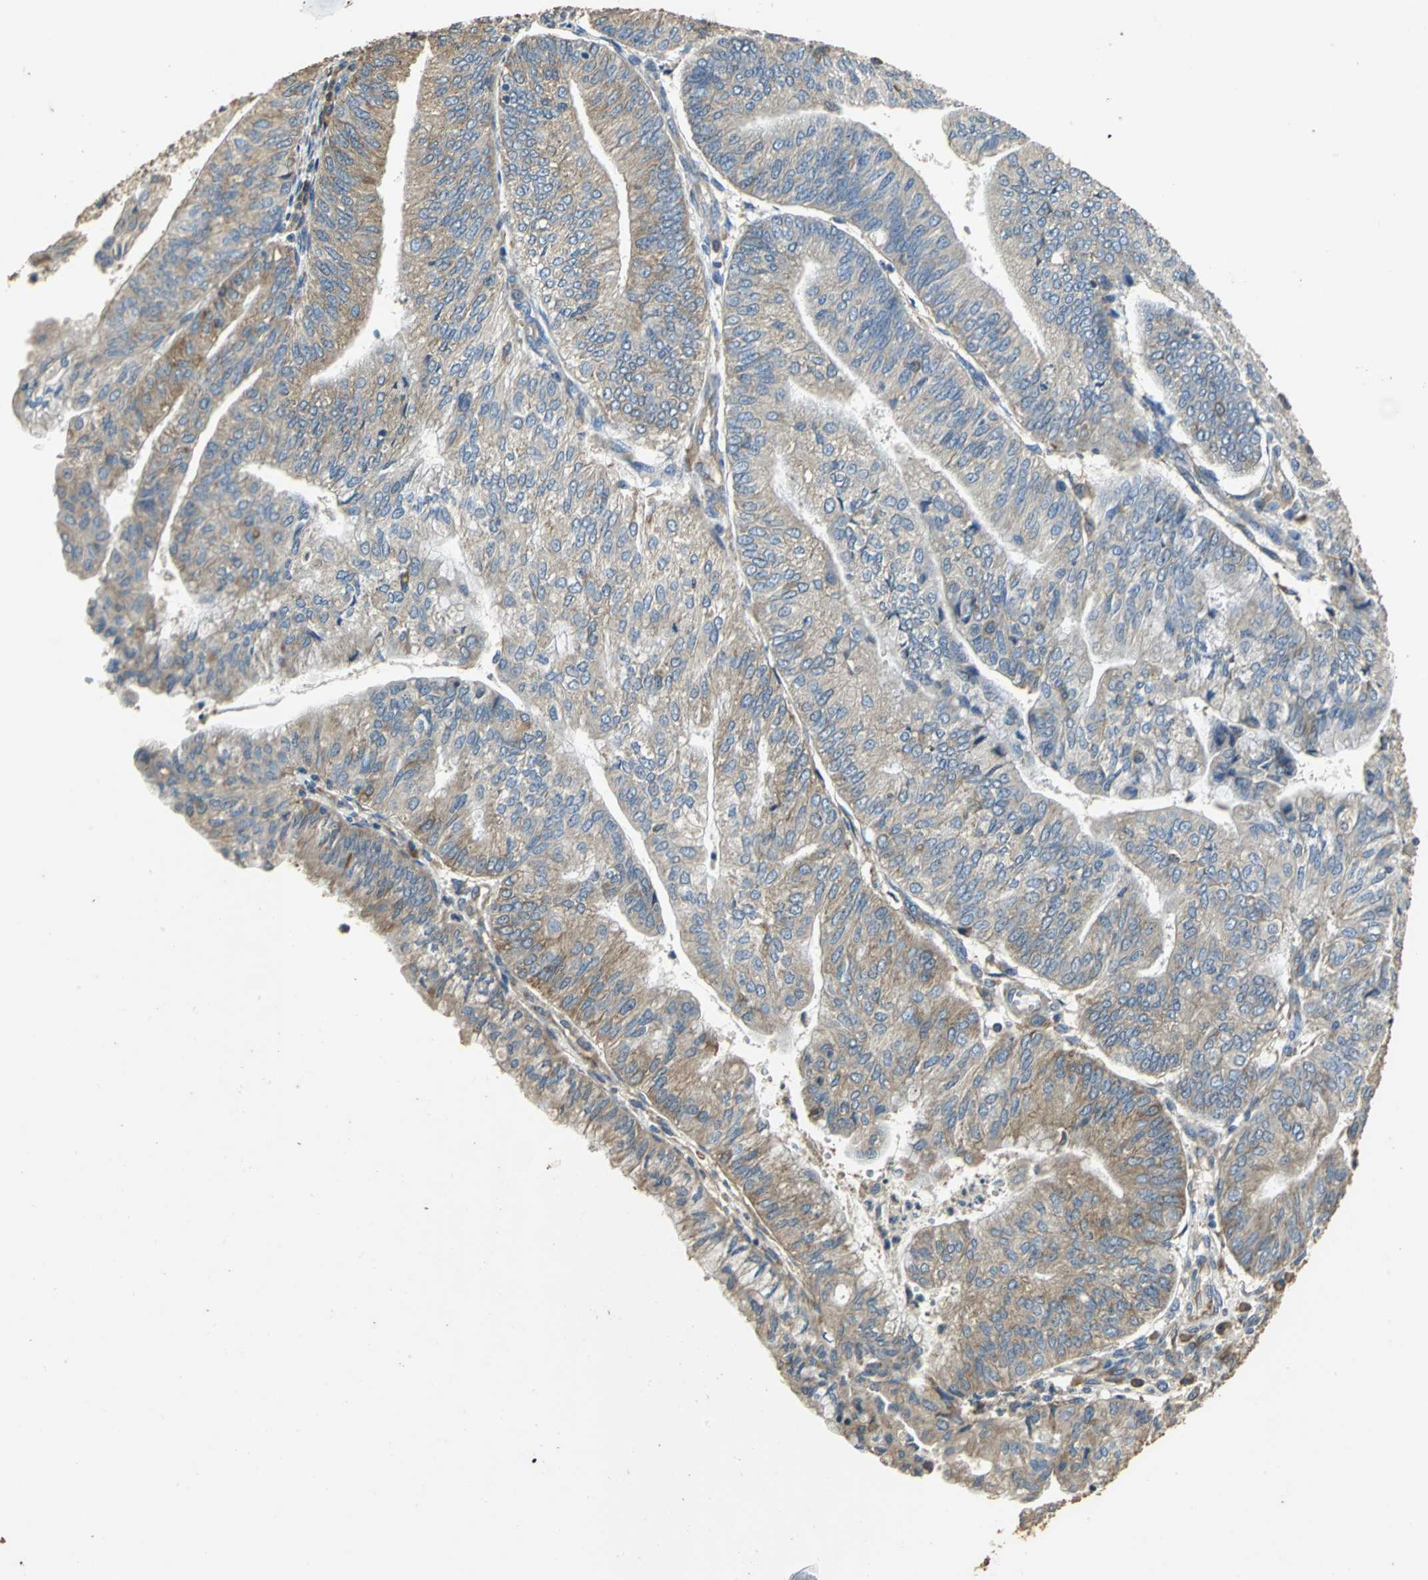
{"staining": {"intensity": "moderate", "quantity": "25%-75%", "location": "cytoplasmic/membranous"}, "tissue": "endometrial cancer", "cell_type": "Tumor cells", "image_type": "cancer", "snomed": [{"axis": "morphology", "description": "Adenocarcinoma, NOS"}, {"axis": "topography", "description": "Endometrium"}], "caption": "Protein expression analysis of human adenocarcinoma (endometrial) reveals moderate cytoplasmic/membranous staining in about 25%-75% of tumor cells. (DAB (3,3'-diaminobenzidine) IHC, brown staining for protein, blue staining for nuclei).", "gene": "ACSL4", "patient": {"sex": "female", "age": 59}}